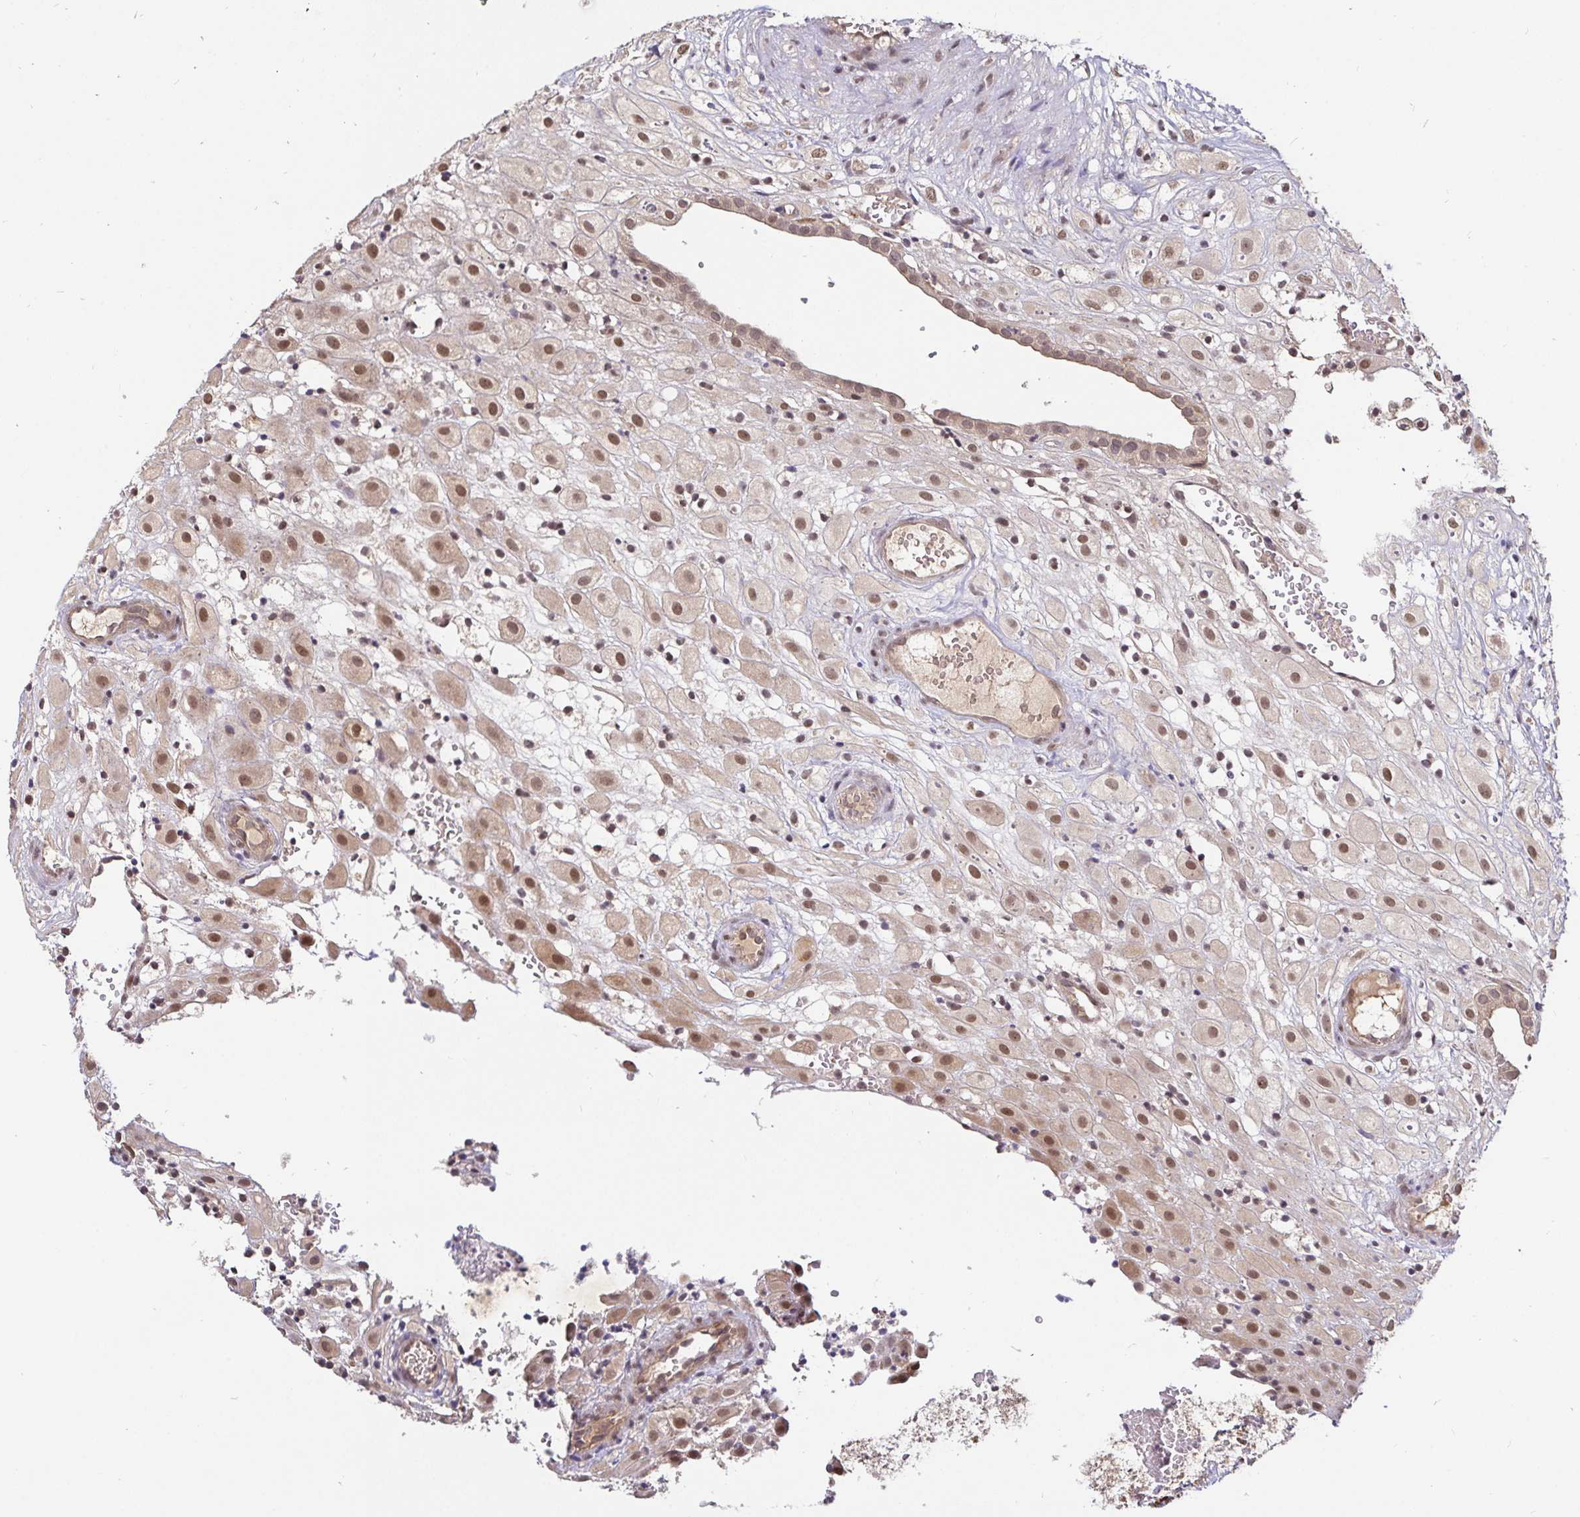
{"staining": {"intensity": "moderate", "quantity": ">75%", "location": "nuclear"}, "tissue": "placenta", "cell_type": "Decidual cells", "image_type": "normal", "snomed": [{"axis": "morphology", "description": "Normal tissue, NOS"}, {"axis": "topography", "description": "Placenta"}], "caption": "Immunohistochemistry (IHC) (DAB (3,3'-diaminobenzidine)) staining of benign placenta displays moderate nuclear protein expression in approximately >75% of decidual cells. (Stains: DAB (3,3'-diaminobenzidine) in brown, nuclei in blue, Microscopy: brightfield microscopy at high magnification).", "gene": "LMO4", "patient": {"sex": "female", "age": 24}}